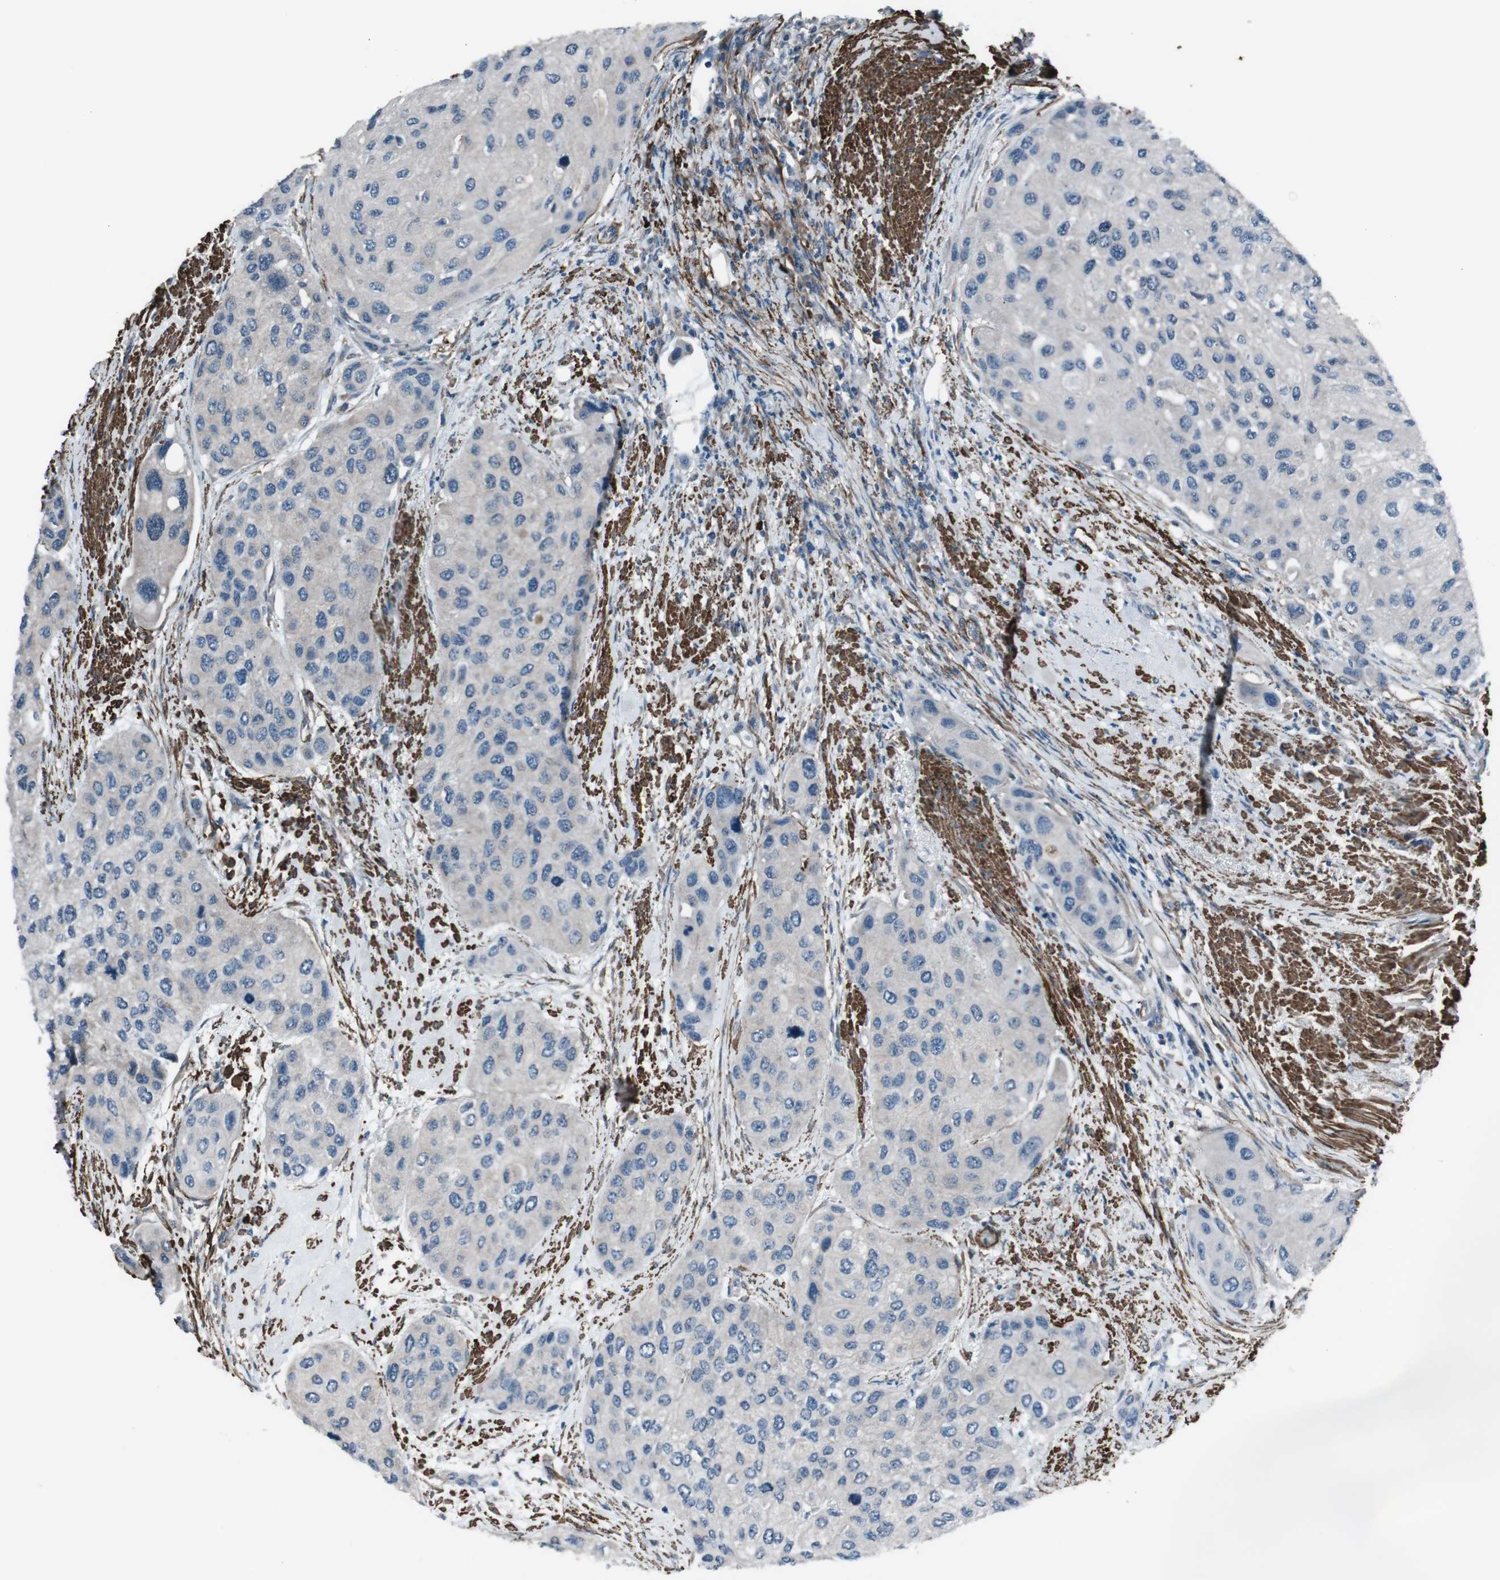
{"staining": {"intensity": "negative", "quantity": "none", "location": "none"}, "tissue": "urothelial cancer", "cell_type": "Tumor cells", "image_type": "cancer", "snomed": [{"axis": "morphology", "description": "Urothelial carcinoma, High grade"}, {"axis": "topography", "description": "Urinary bladder"}], "caption": "IHC photomicrograph of neoplastic tissue: human high-grade urothelial carcinoma stained with DAB reveals no significant protein staining in tumor cells. The staining was performed using DAB (3,3'-diaminobenzidine) to visualize the protein expression in brown, while the nuclei were stained in blue with hematoxylin (Magnification: 20x).", "gene": "PDLIM5", "patient": {"sex": "female", "age": 56}}